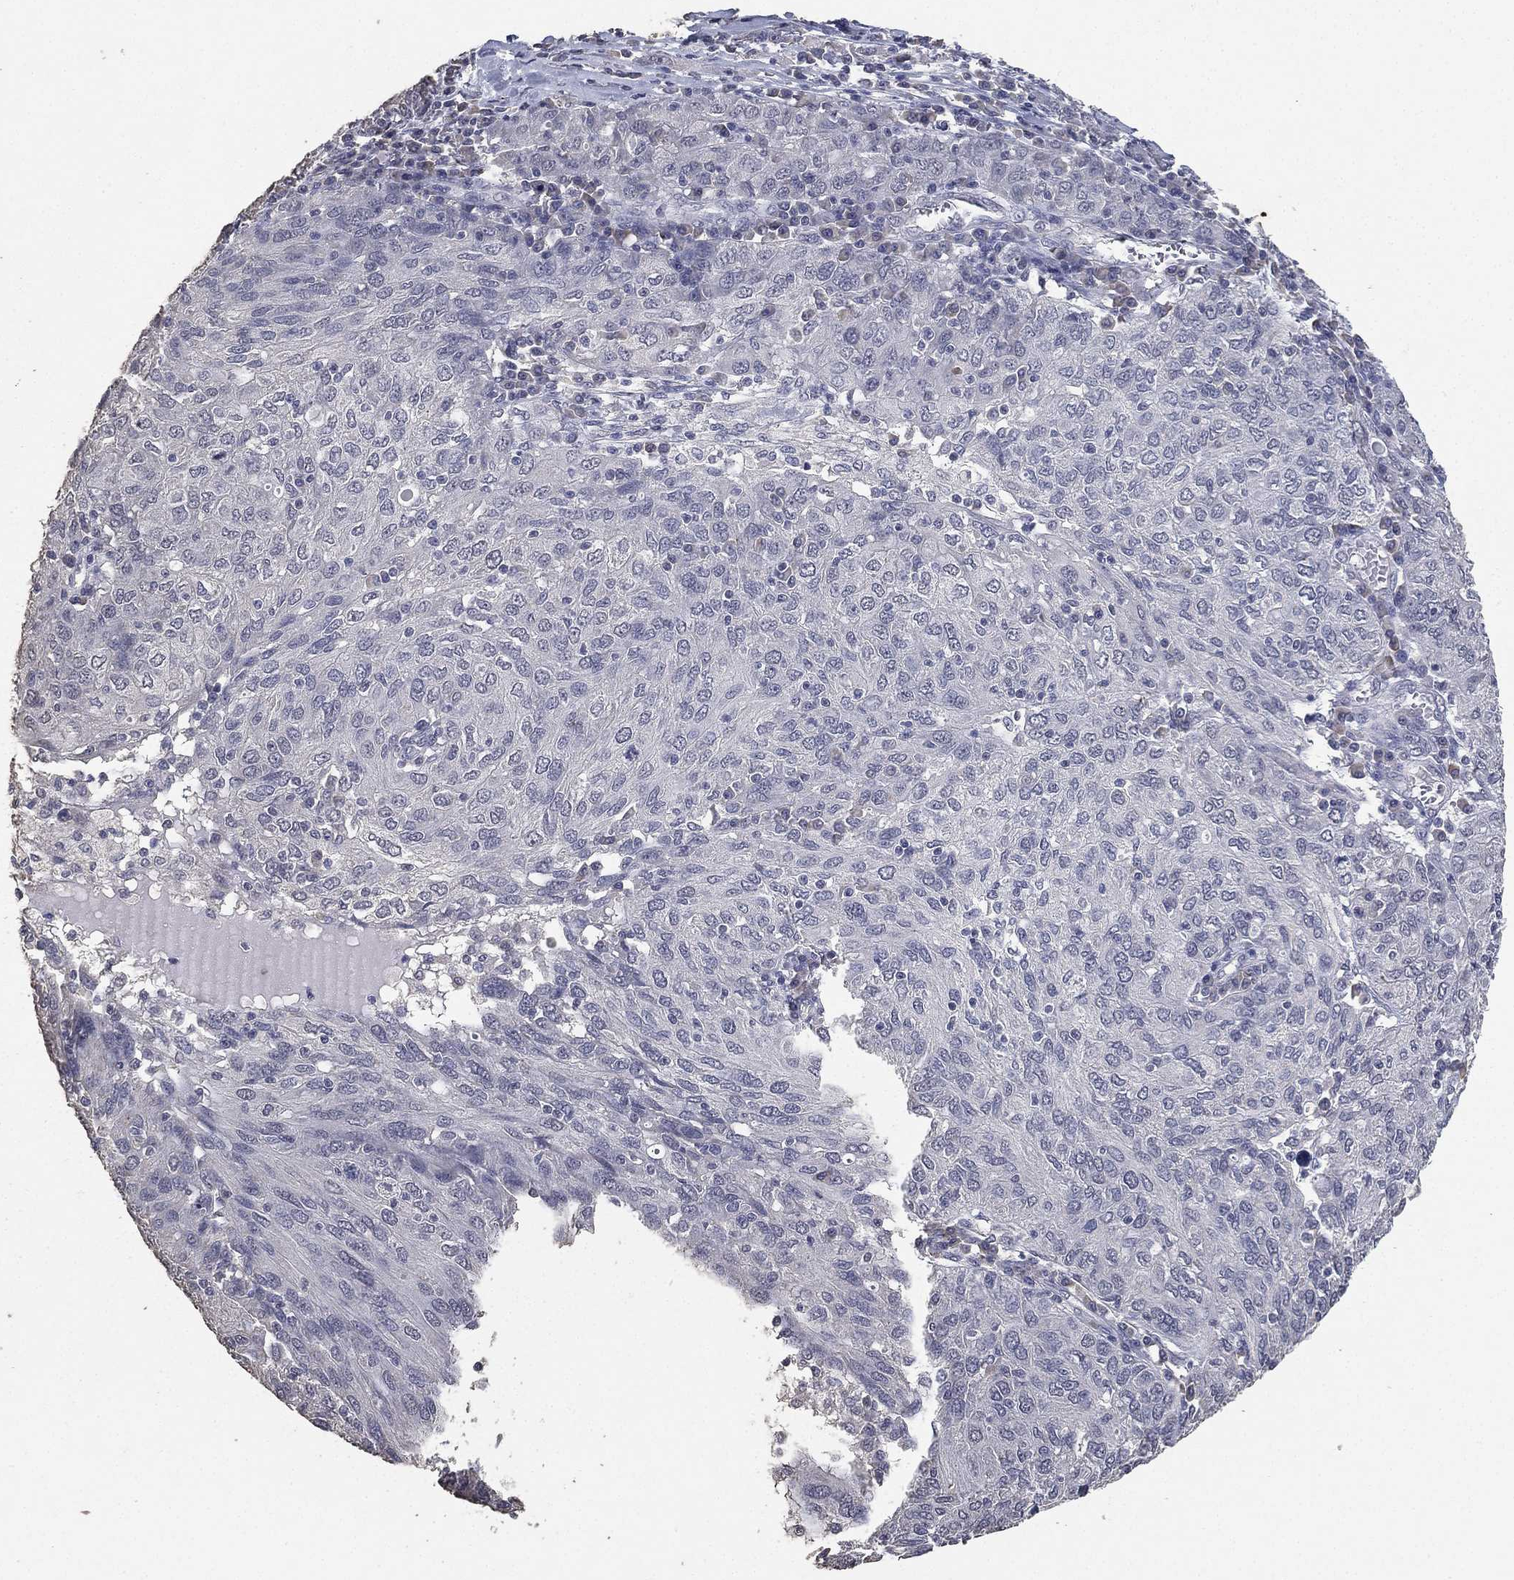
{"staining": {"intensity": "negative", "quantity": "none", "location": "none"}, "tissue": "ovarian cancer", "cell_type": "Tumor cells", "image_type": "cancer", "snomed": [{"axis": "morphology", "description": "Carcinoma, endometroid"}, {"axis": "topography", "description": "Ovary"}], "caption": "The IHC histopathology image has no significant staining in tumor cells of ovarian cancer tissue. Nuclei are stained in blue.", "gene": "DSG1", "patient": {"sex": "female", "age": 50}}